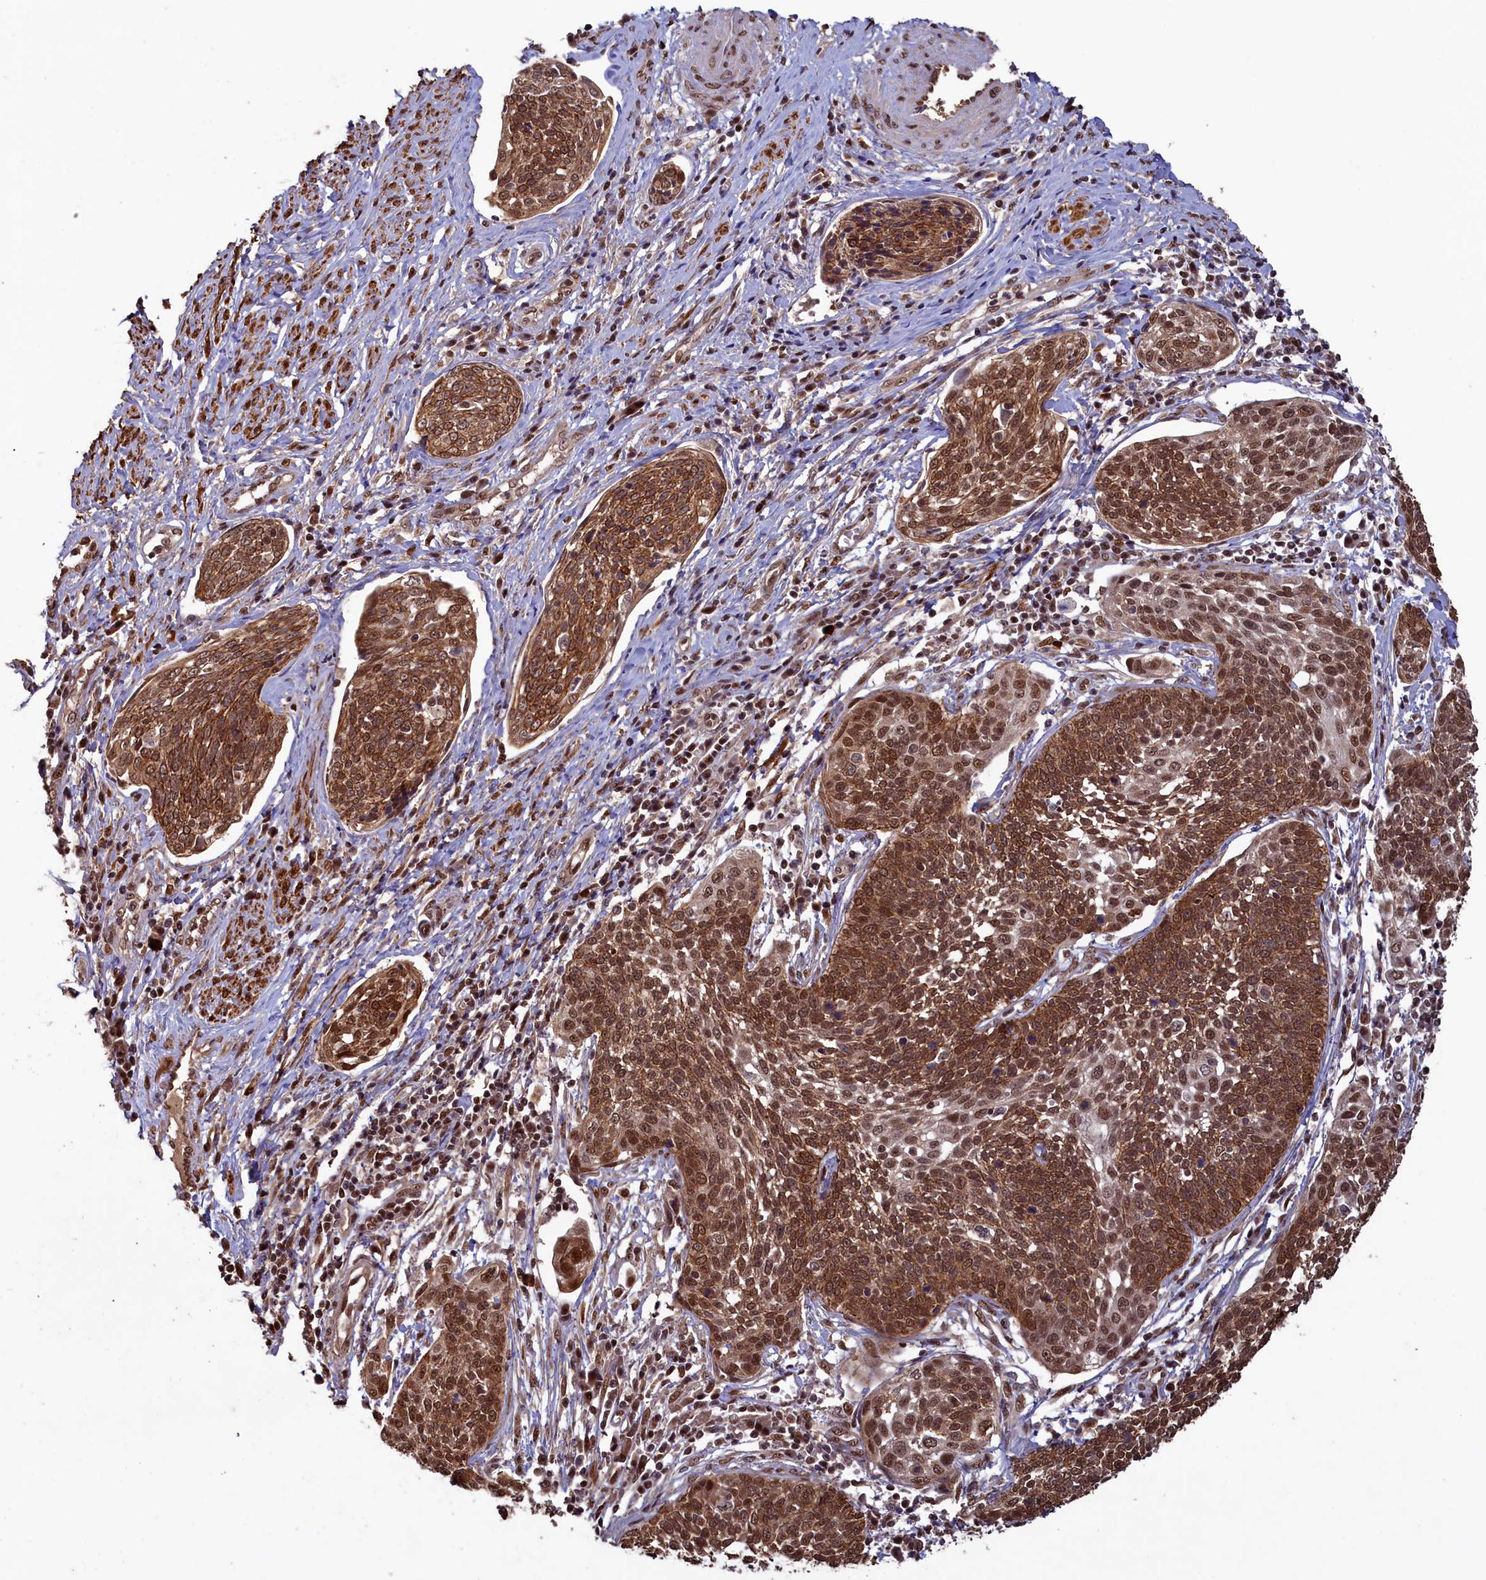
{"staining": {"intensity": "strong", "quantity": ">75%", "location": "cytoplasmic/membranous,nuclear"}, "tissue": "cervical cancer", "cell_type": "Tumor cells", "image_type": "cancer", "snomed": [{"axis": "morphology", "description": "Squamous cell carcinoma, NOS"}, {"axis": "topography", "description": "Cervix"}], "caption": "IHC photomicrograph of cervical cancer (squamous cell carcinoma) stained for a protein (brown), which exhibits high levels of strong cytoplasmic/membranous and nuclear staining in about >75% of tumor cells.", "gene": "NAE1", "patient": {"sex": "female", "age": 34}}